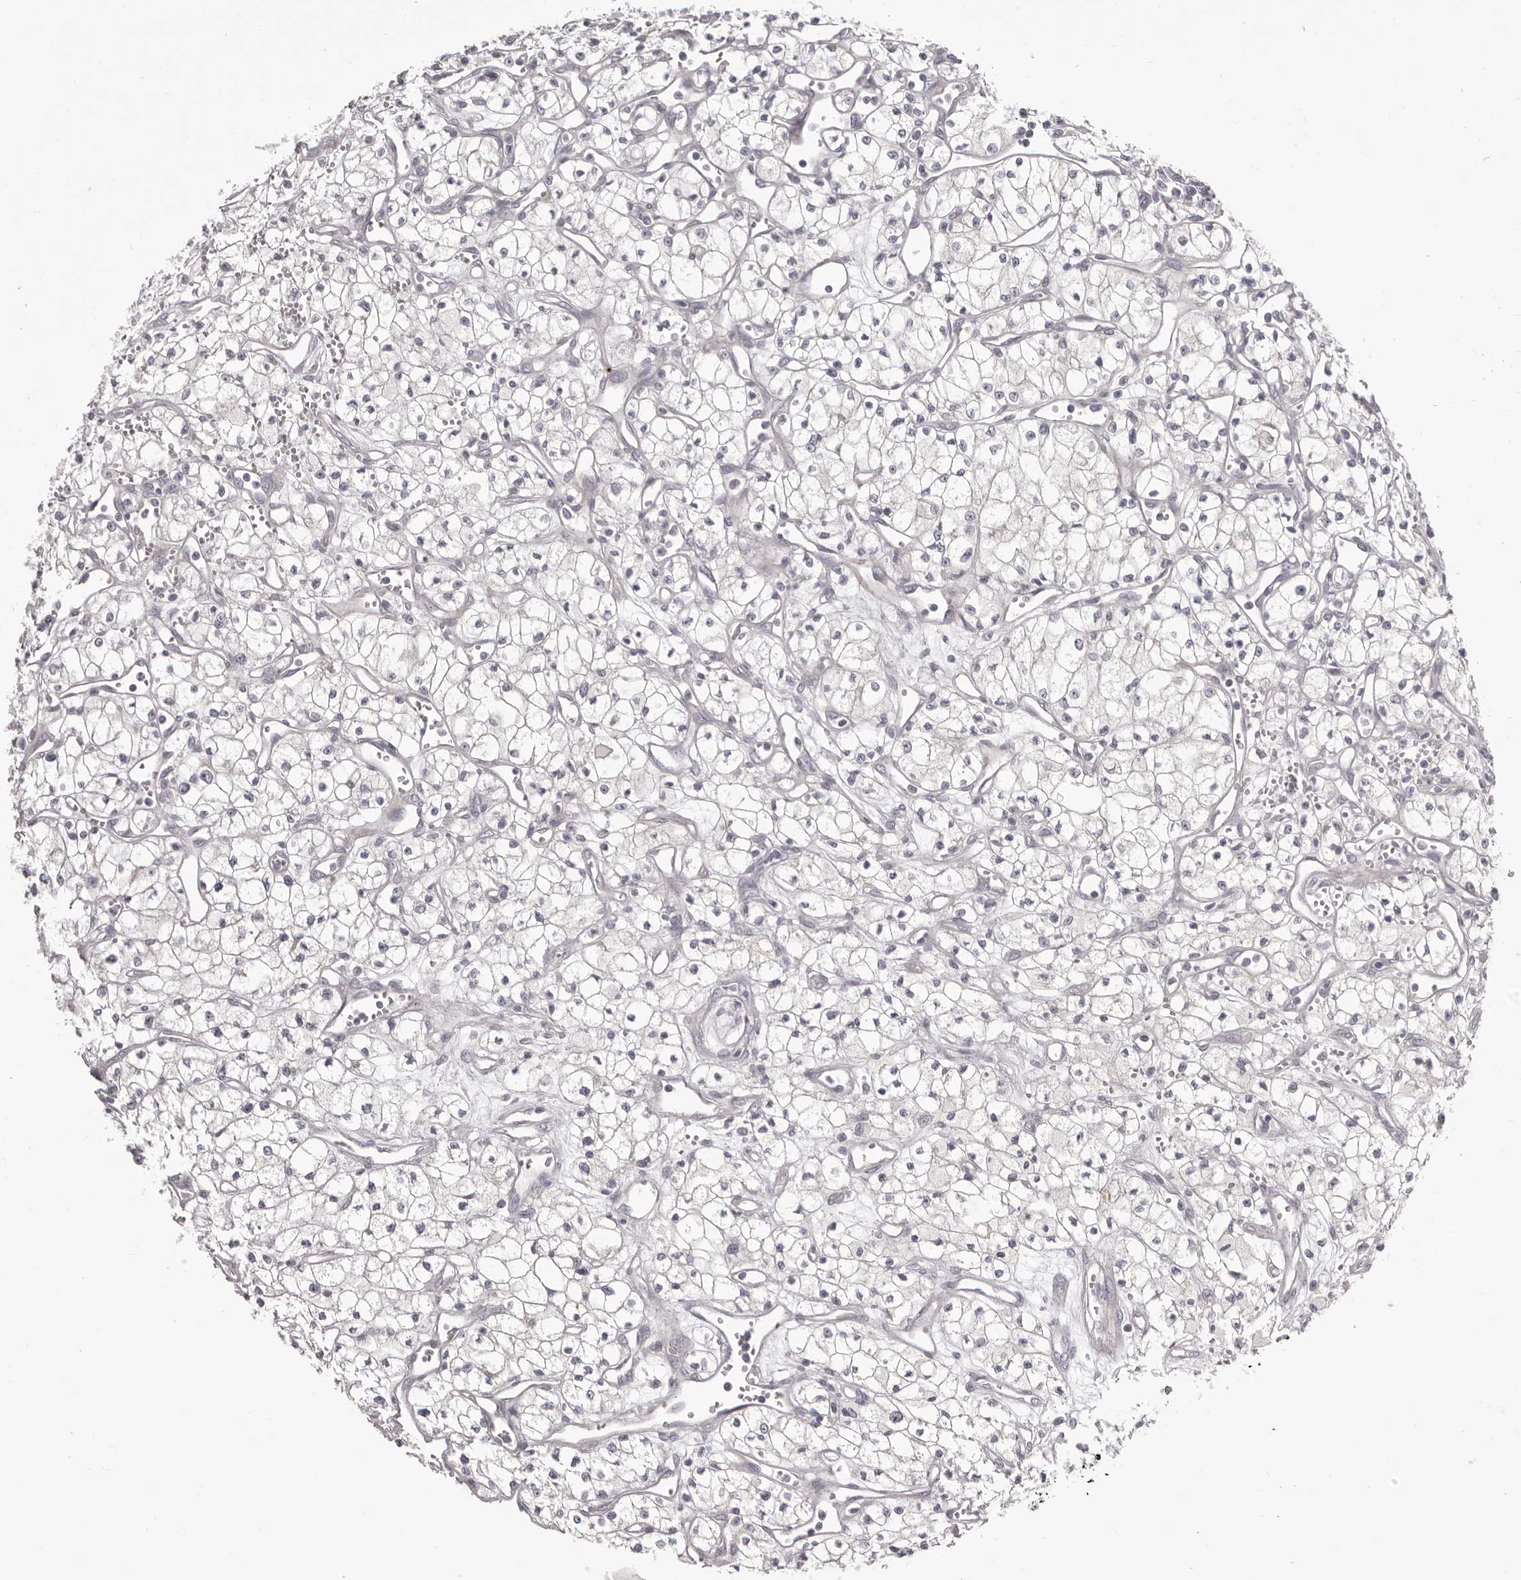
{"staining": {"intensity": "negative", "quantity": "none", "location": "none"}, "tissue": "renal cancer", "cell_type": "Tumor cells", "image_type": "cancer", "snomed": [{"axis": "morphology", "description": "Adenocarcinoma, NOS"}, {"axis": "topography", "description": "Kidney"}], "caption": "DAB (3,3'-diaminobenzidine) immunohistochemical staining of human renal adenocarcinoma reveals no significant staining in tumor cells.", "gene": "OTUD3", "patient": {"sex": "male", "age": 59}}